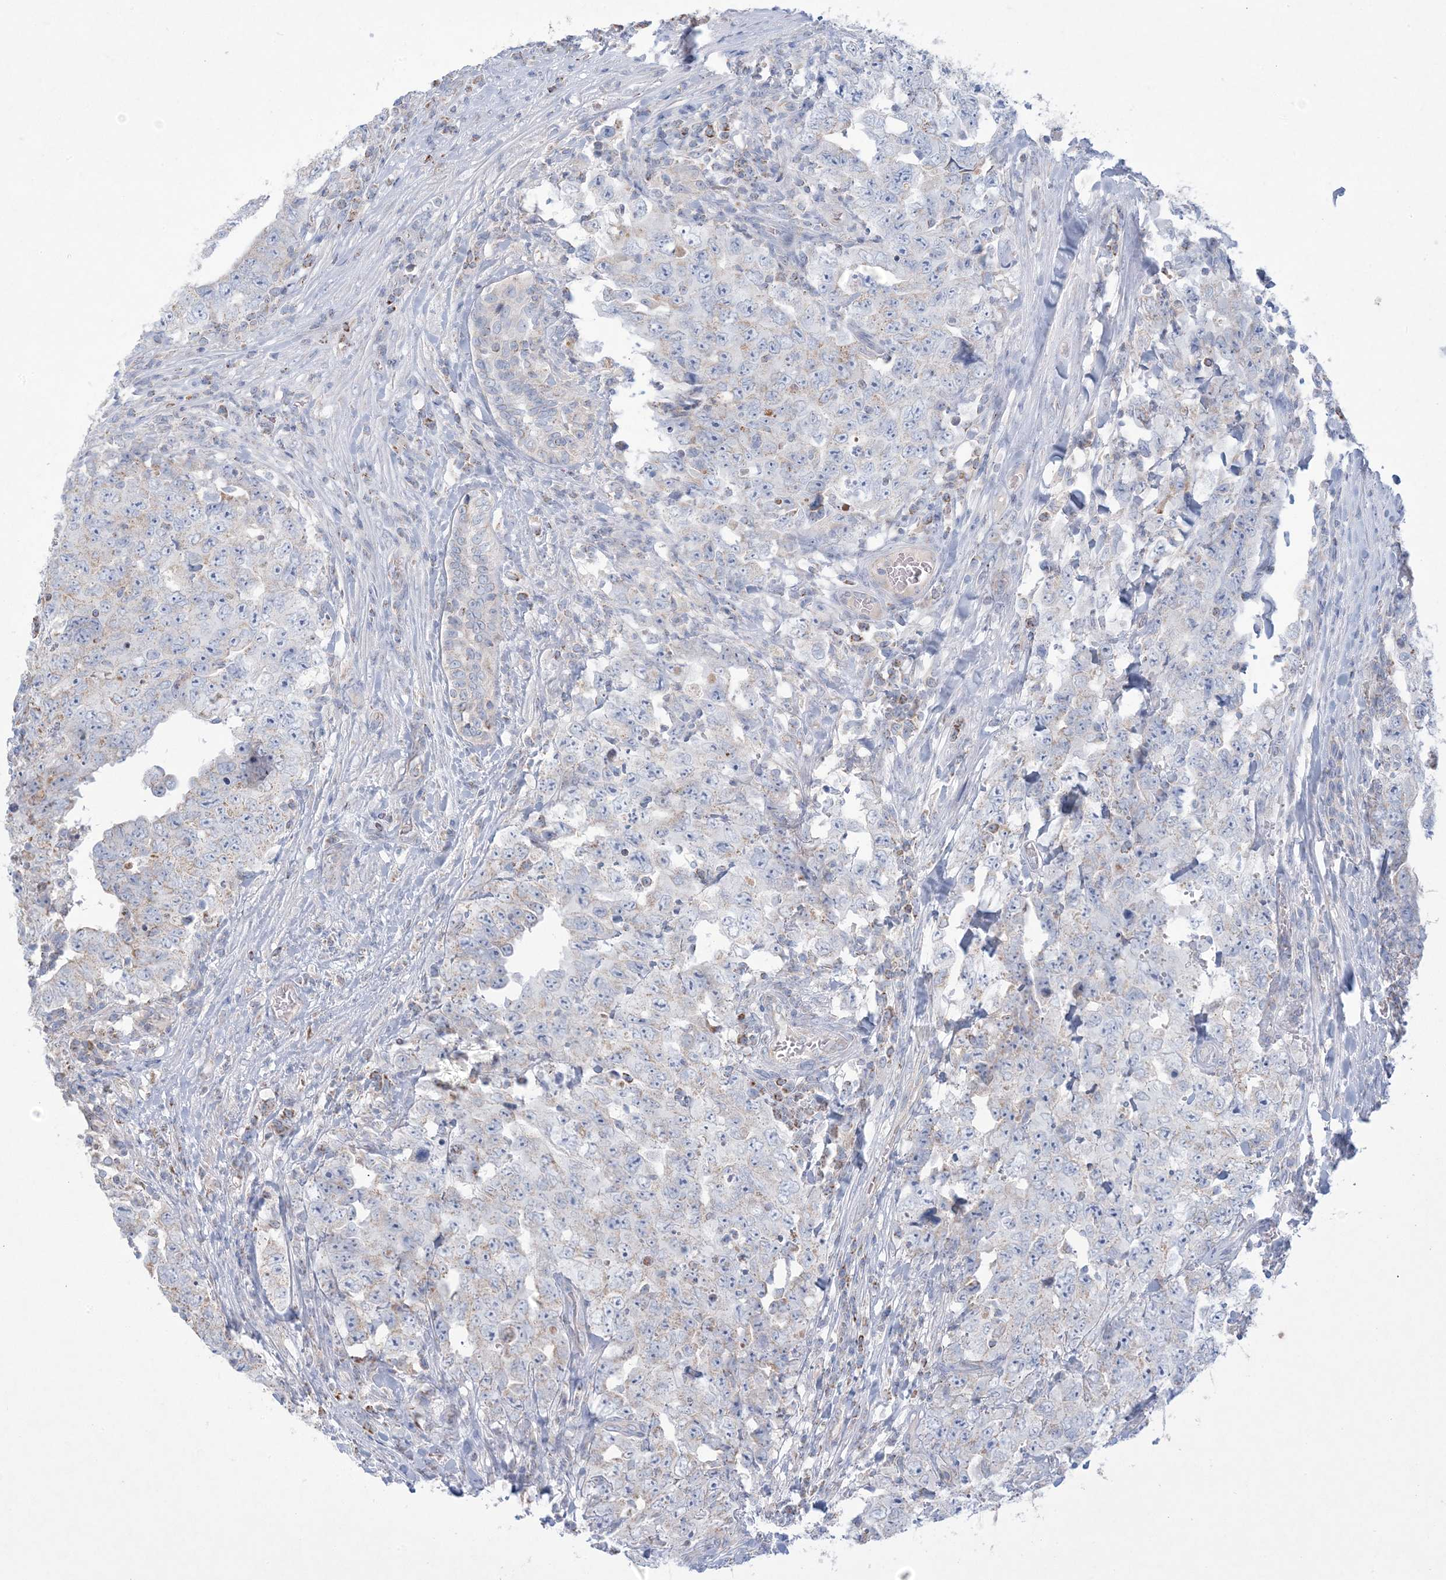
{"staining": {"intensity": "moderate", "quantity": "<25%", "location": "cytoplasmic/membranous"}, "tissue": "testis cancer", "cell_type": "Tumor cells", "image_type": "cancer", "snomed": [{"axis": "morphology", "description": "Carcinoma, Embryonal, NOS"}, {"axis": "topography", "description": "Testis"}], "caption": "DAB immunohistochemical staining of testis cancer (embryonal carcinoma) demonstrates moderate cytoplasmic/membranous protein positivity in about <25% of tumor cells. Using DAB (3,3'-diaminobenzidine) (brown) and hematoxylin (blue) stains, captured at high magnification using brightfield microscopy.", "gene": "KCTD6", "patient": {"sex": "male", "age": 26}}